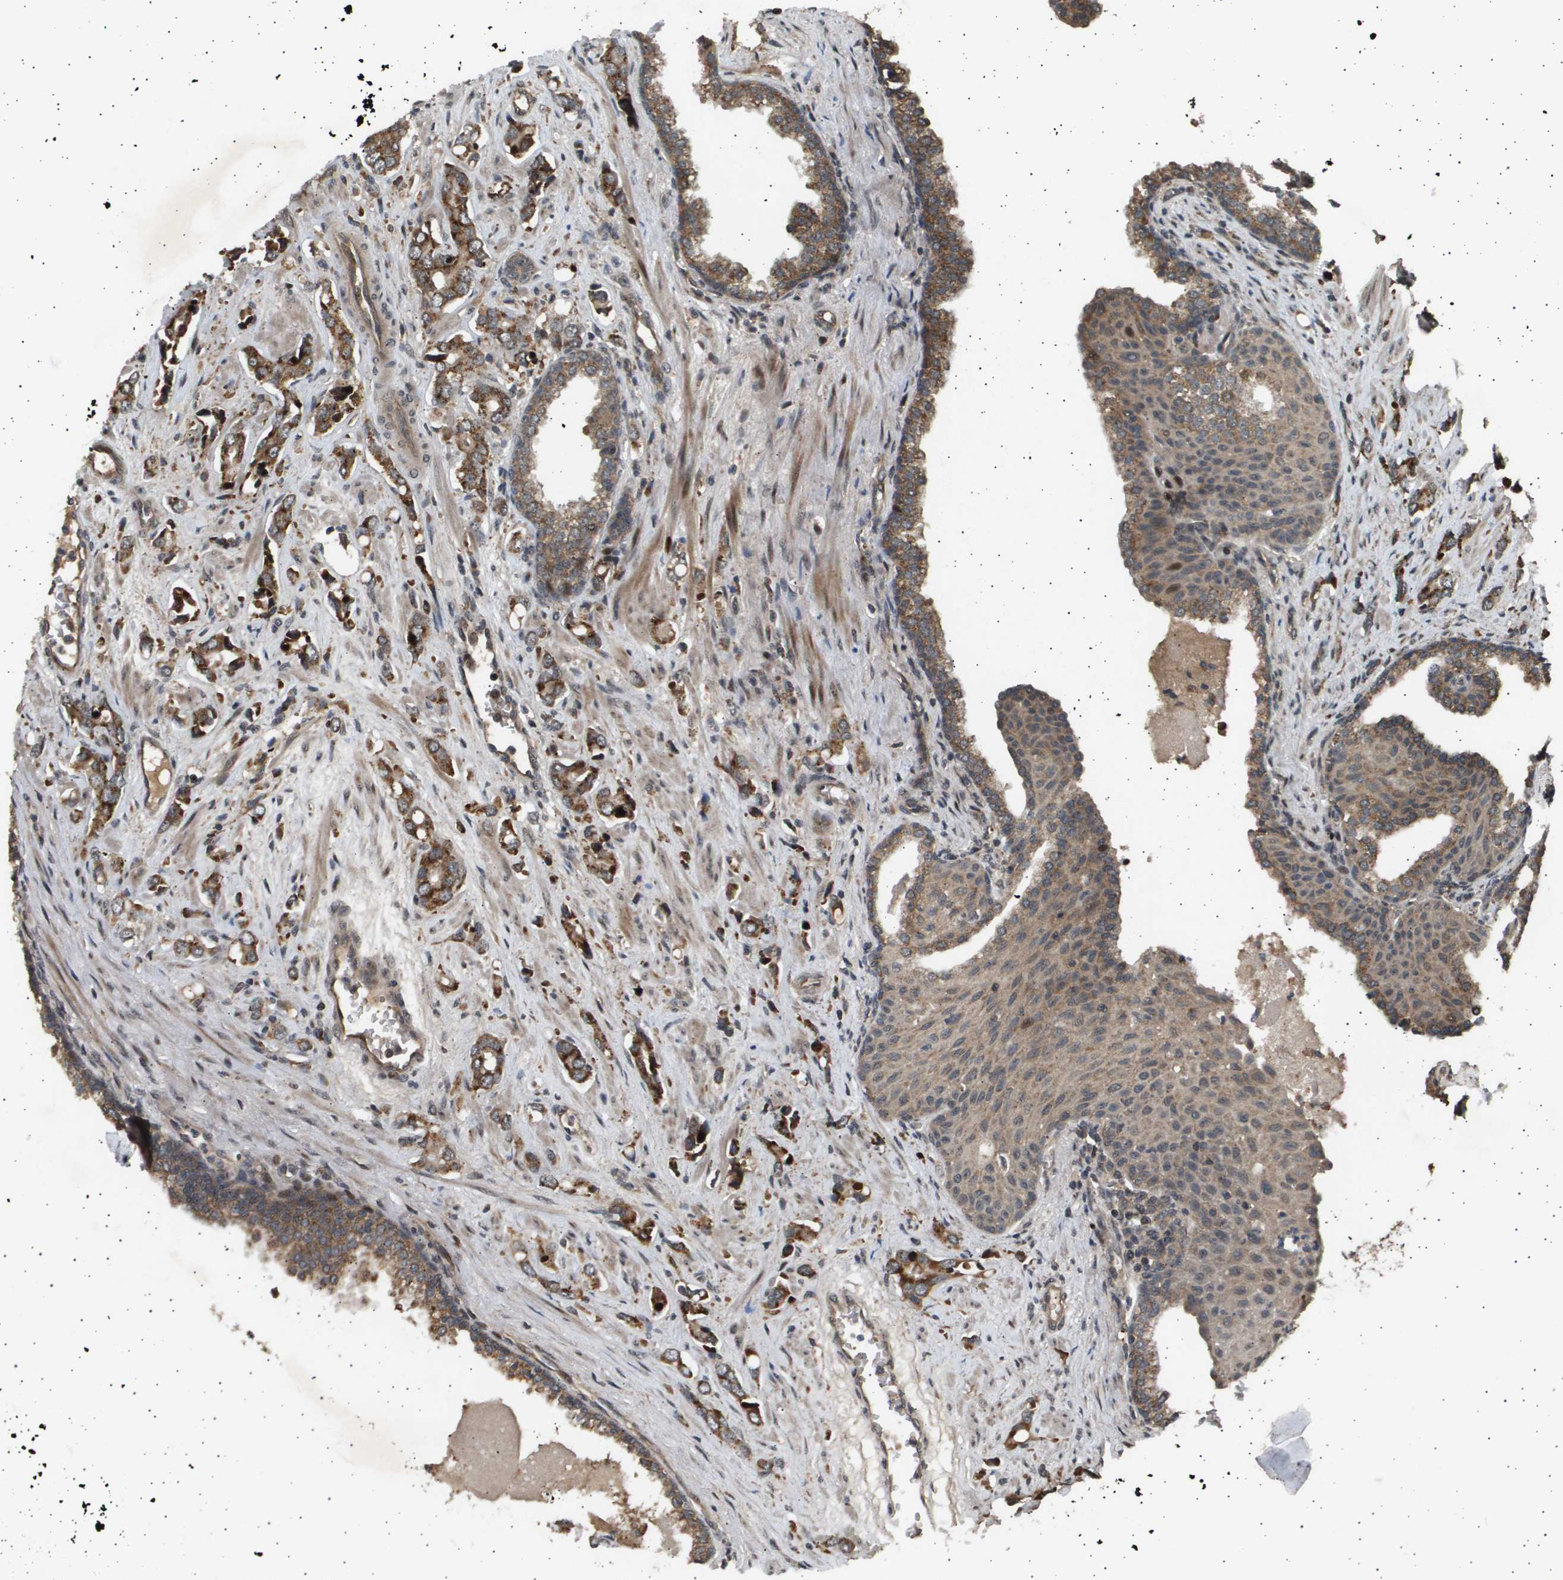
{"staining": {"intensity": "moderate", "quantity": ">75%", "location": "cytoplasmic/membranous"}, "tissue": "prostate cancer", "cell_type": "Tumor cells", "image_type": "cancer", "snomed": [{"axis": "morphology", "description": "Adenocarcinoma, High grade"}, {"axis": "topography", "description": "Prostate"}], "caption": "IHC (DAB) staining of high-grade adenocarcinoma (prostate) displays moderate cytoplasmic/membranous protein staining in approximately >75% of tumor cells.", "gene": "TNRC6A", "patient": {"sex": "male", "age": 52}}